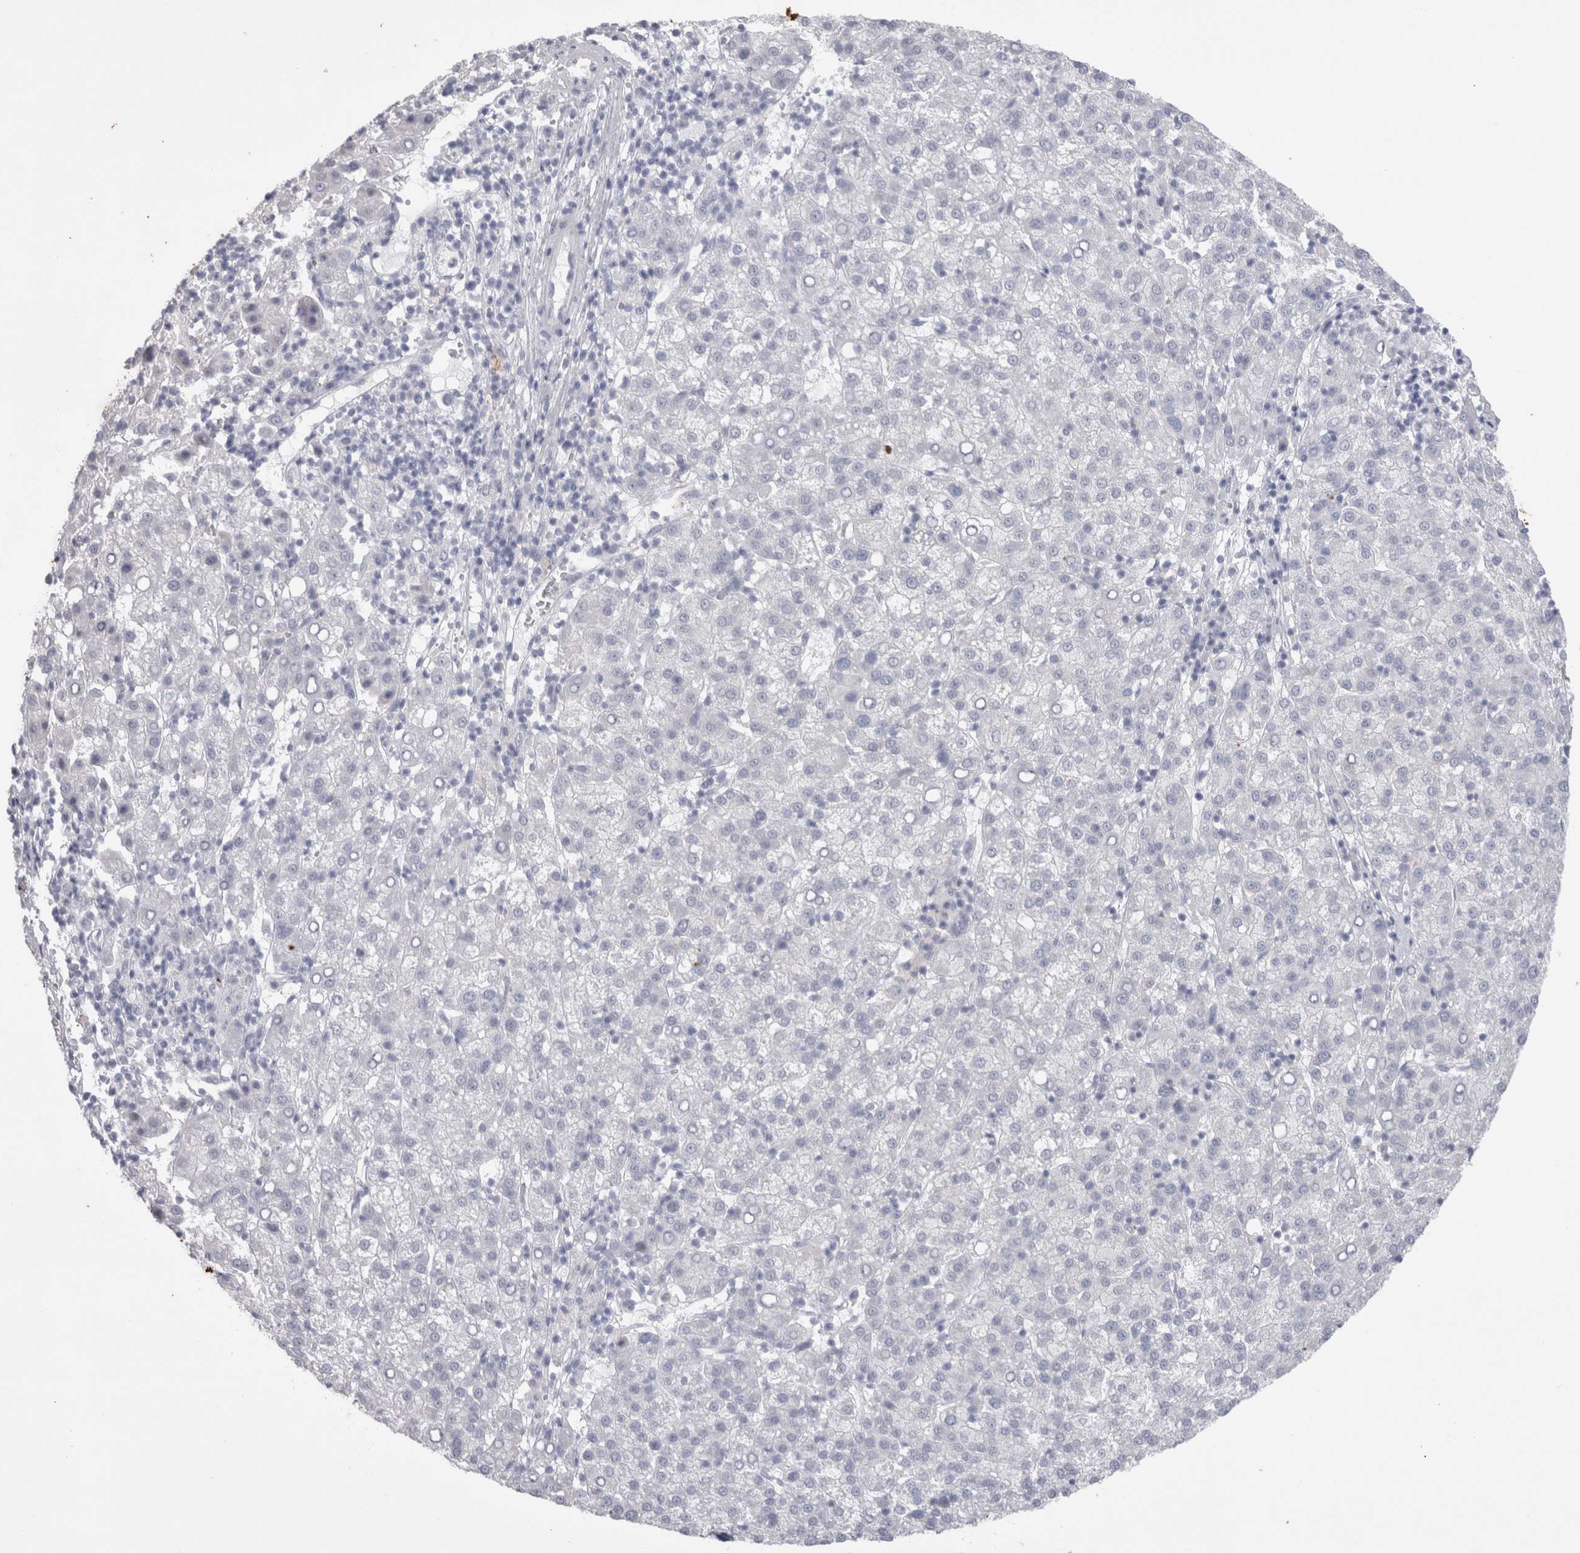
{"staining": {"intensity": "negative", "quantity": "none", "location": "none"}, "tissue": "liver cancer", "cell_type": "Tumor cells", "image_type": "cancer", "snomed": [{"axis": "morphology", "description": "Carcinoma, Hepatocellular, NOS"}, {"axis": "topography", "description": "Liver"}], "caption": "DAB (3,3'-diaminobenzidine) immunohistochemical staining of human liver cancer demonstrates no significant positivity in tumor cells.", "gene": "SUCNR1", "patient": {"sex": "female", "age": 58}}